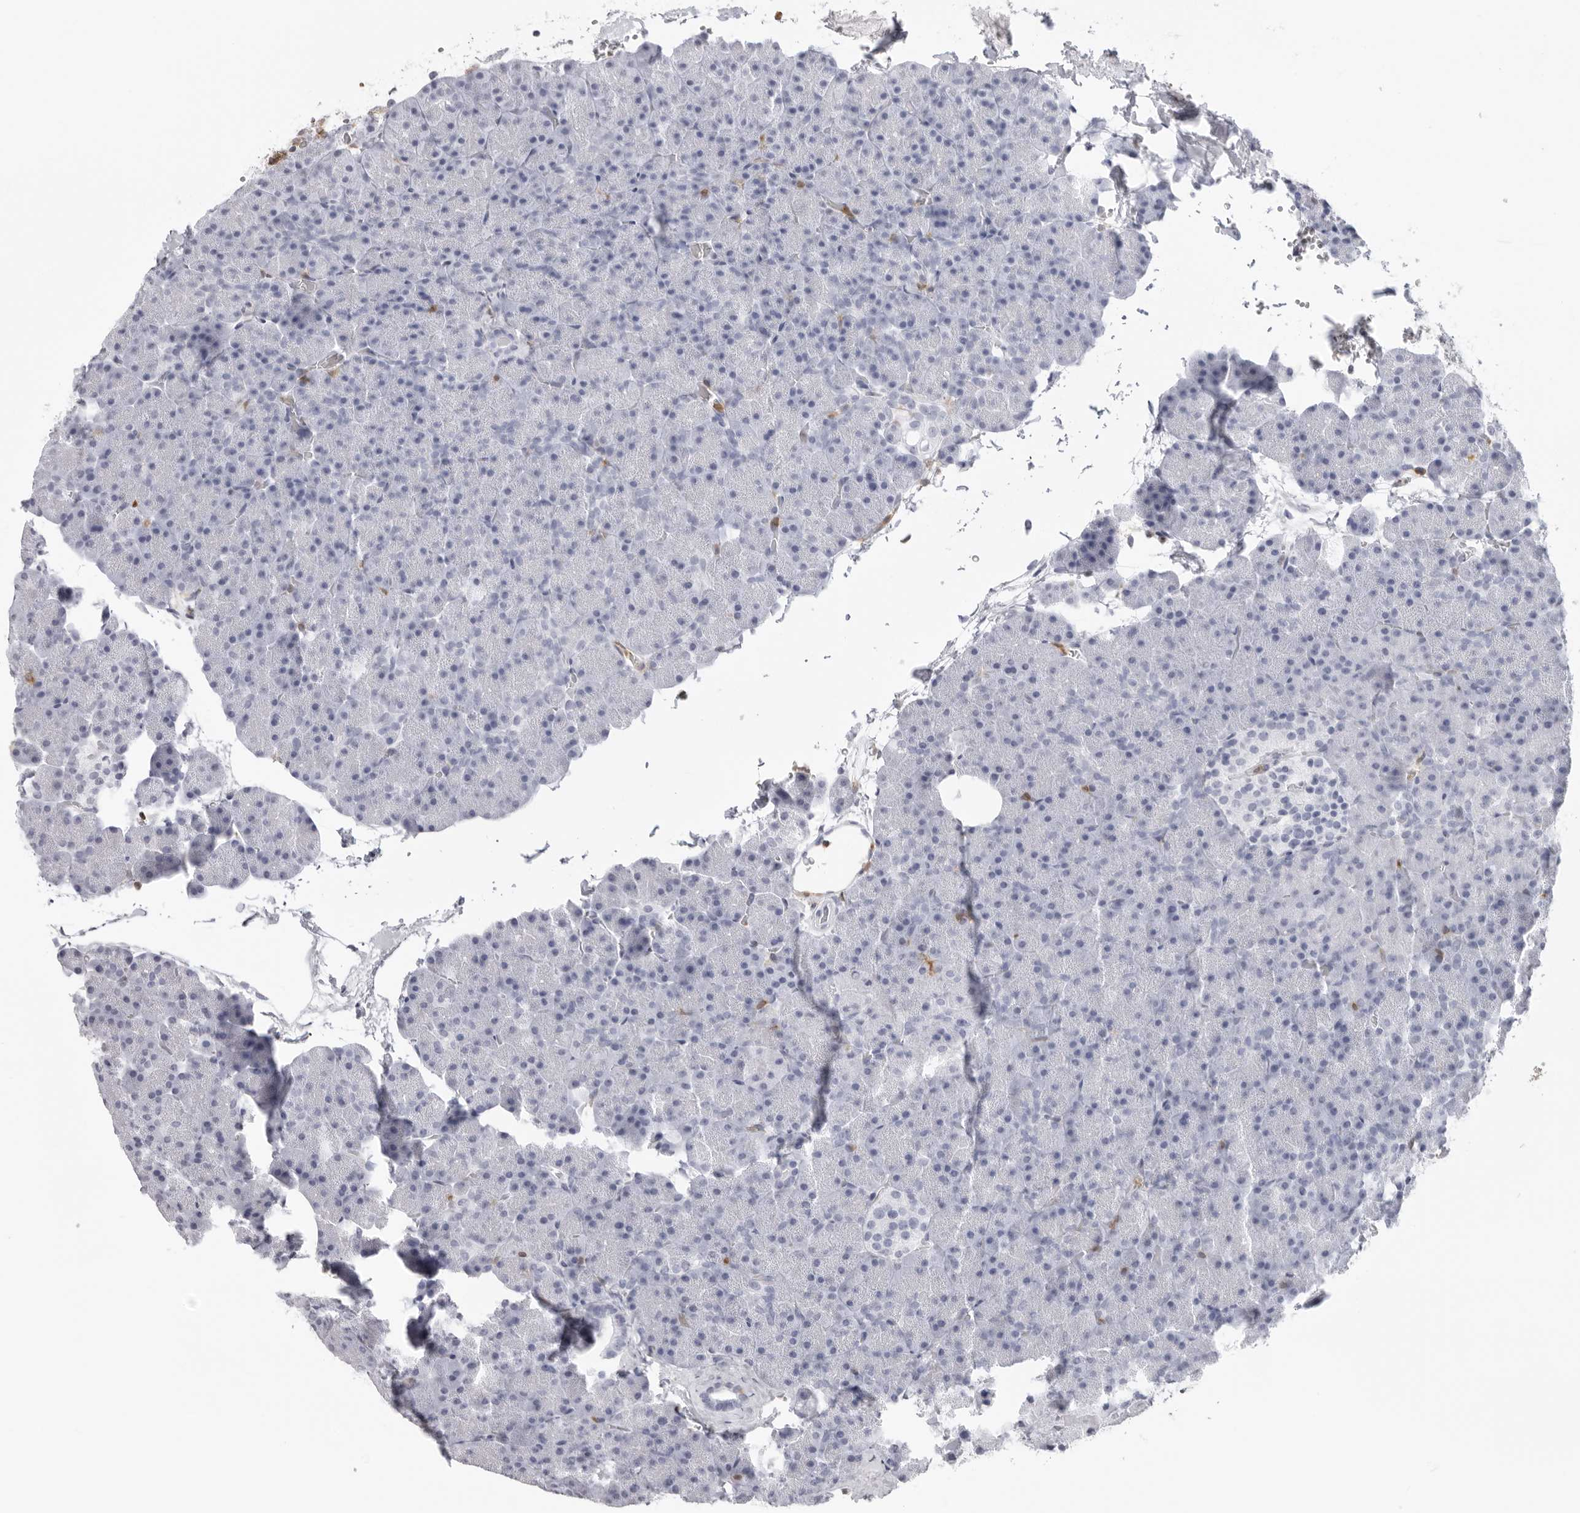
{"staining": {"intensity": "negative", "quantity": "none", "location": "none"}, "tissue": "pancreas", "cell_type": "Exocrine glandular cells", "image_type": "normal", "snomed": [{"axis": "morphology", "description": "Normal tissue, NOS"}, {"axis": "morphology", "description": "Carcinoid, malignant, NOS"}, {"axis": "topography", "description": "Pancreas"}], "caption": "Normal pancreas was stained to show a protein in brown. There is no significant expression in exocrine glandular cells. (Immunohistochemistry, brightfield microscopy, high magnification).", "gene": "FMNL1", "patient": {"sex": "female", "age": 35}}